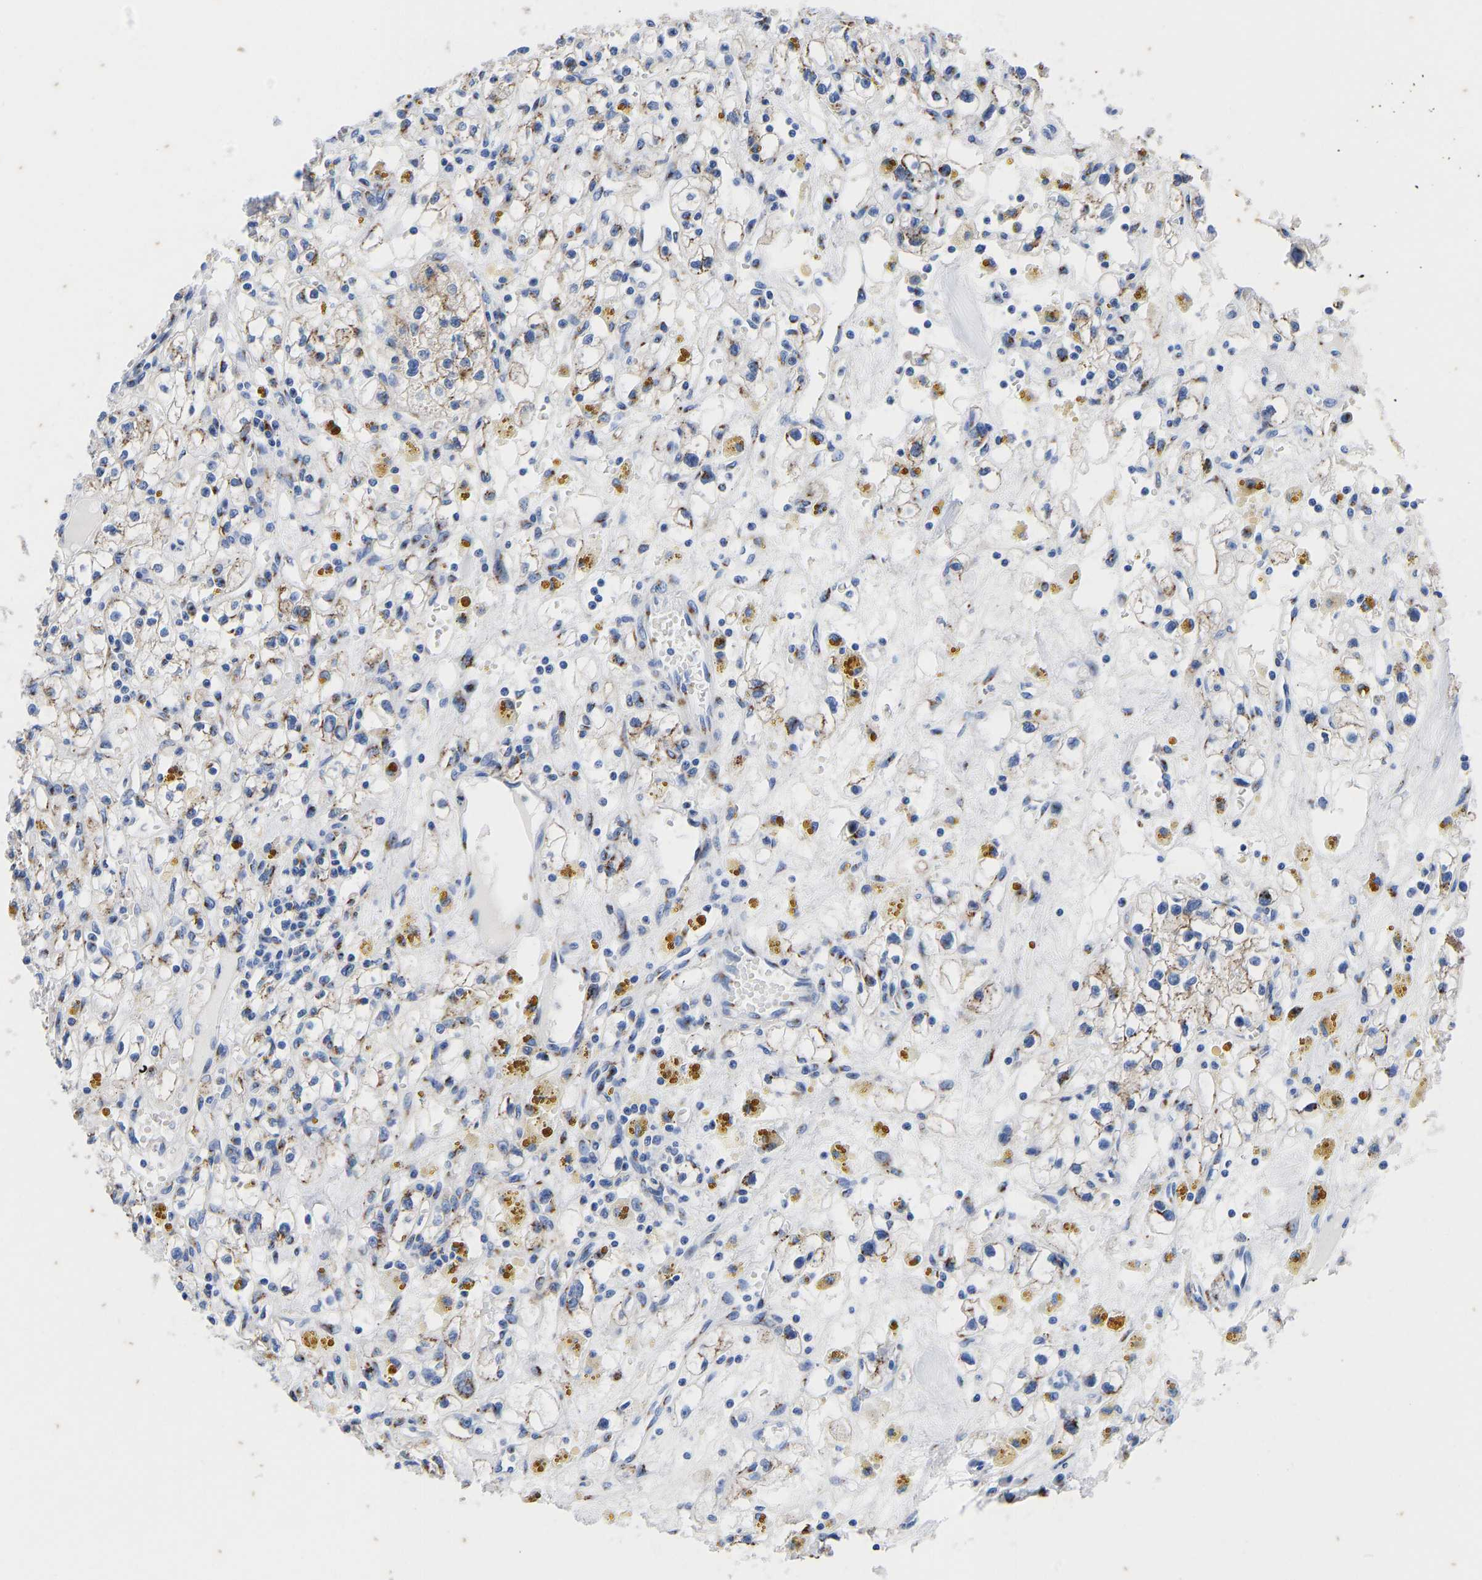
{"staining": {"intensity": "moderate", "quantity": "25%-75%", "location": "cytoplasmic/membranous"}, "tissue": "renal cancer", "cell_type": "Tumor cells", "image_type": "cancer", "snomed": [{"axis": "morphology", "description": "Adenocarcinoma, NOS"}, {"axis": "topography", "description": "Kidney"}], "caption": "A brown stain shows moderate cytoplasmic/membranous staining of a protein in renal cancer (adenocarcinoma) tumor cells.", "gene": "TMEM87A", "patient": {"sex": "male", "age": 56}}